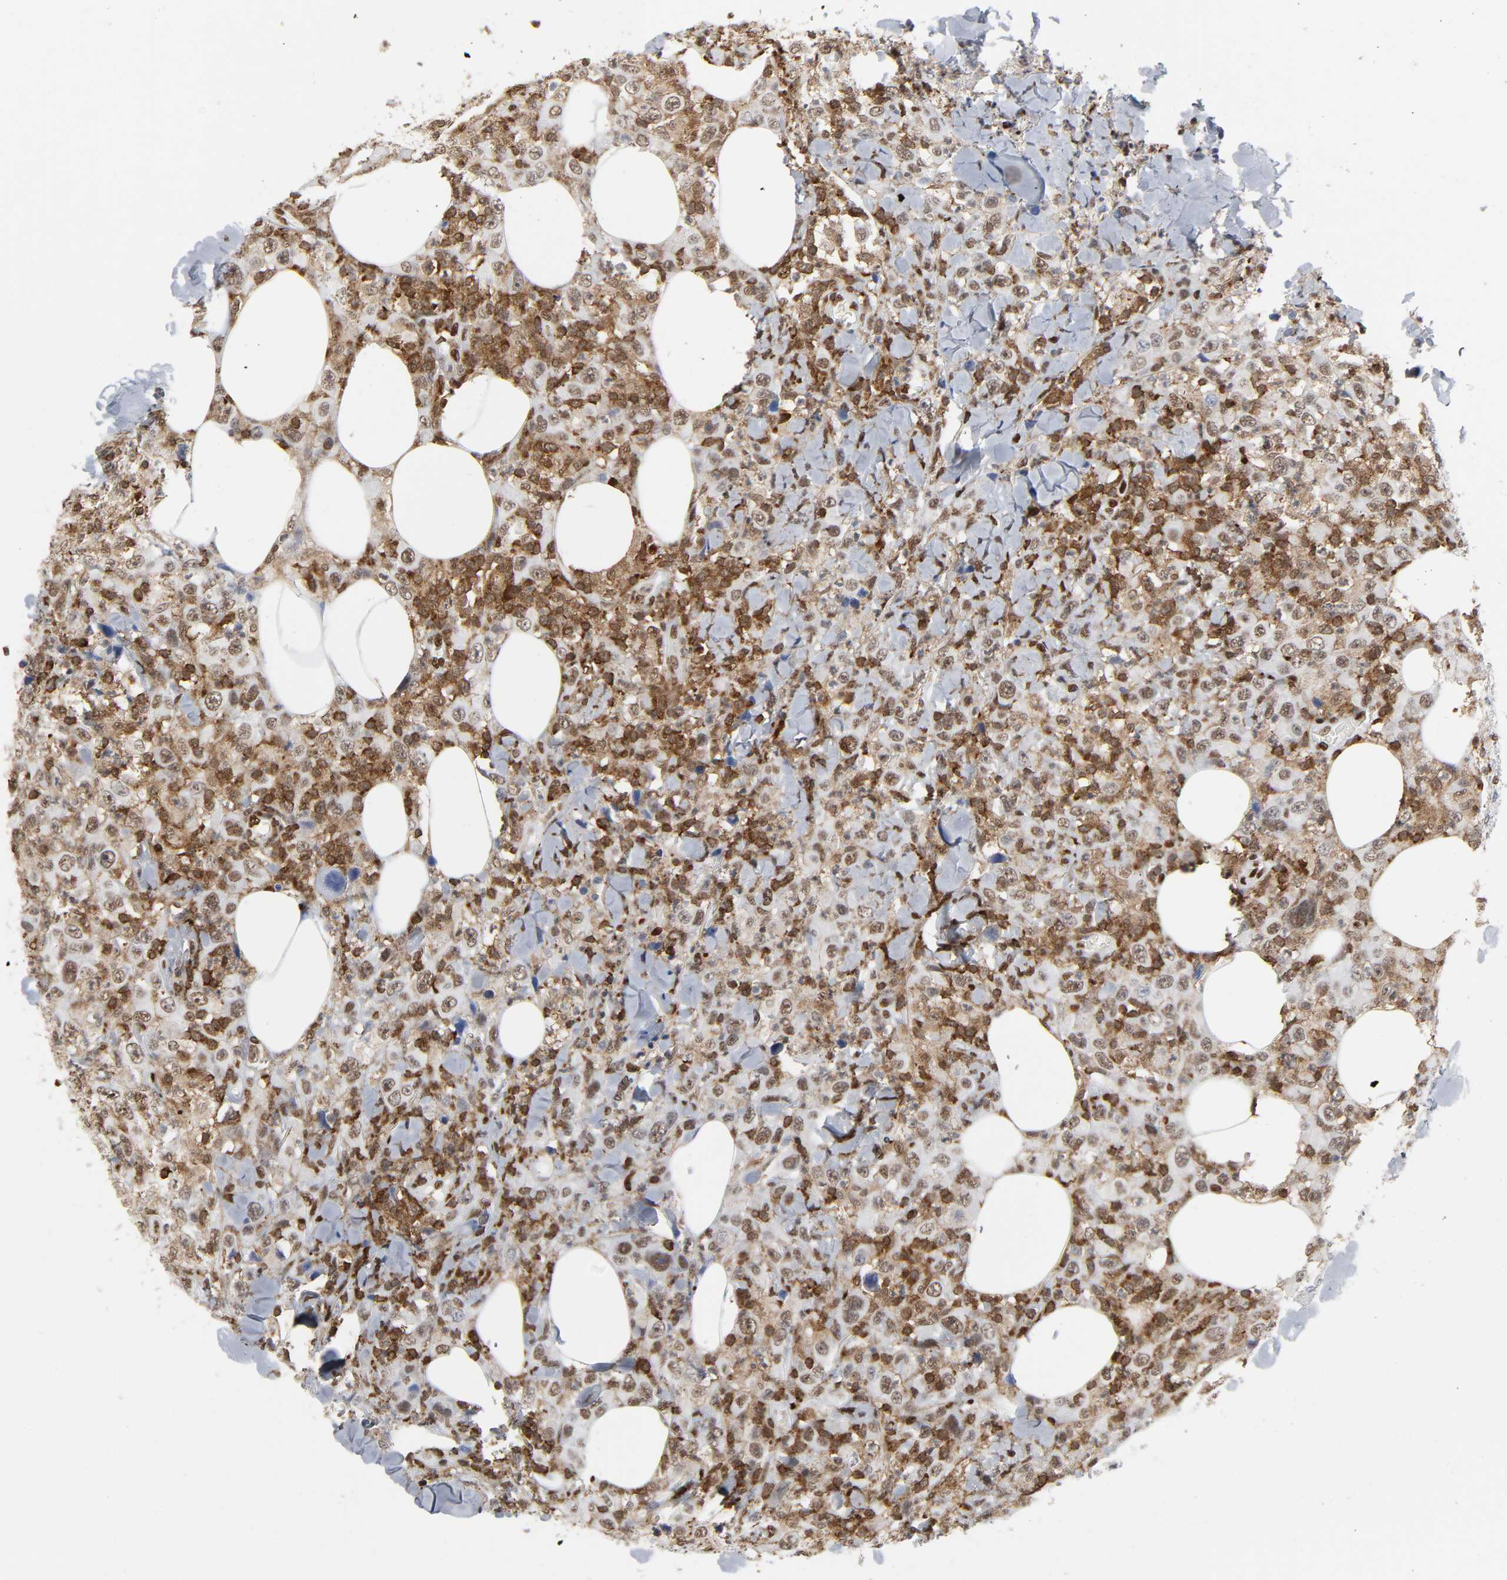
{"staining": {"intensity": "strong", "quantity": ">75%", "location": "nuclear"}, "tissue": "thyroid cancer", "cell_type": "Tumor cells", "image_type": "cancer", "snomed": [{"axis": "morphology", "description": "Carcinoma, NOS"}, {"axis": "topography", "description": "Thyroid gland"}], "caption": "The photomicrograph reveals immunohistochemical staining of thyroid cancer. There is strong nuclear staining is seen in about >75% of tumor cells.", "gene": "WAS", "patient": {"sex": "female", "age": 77}}